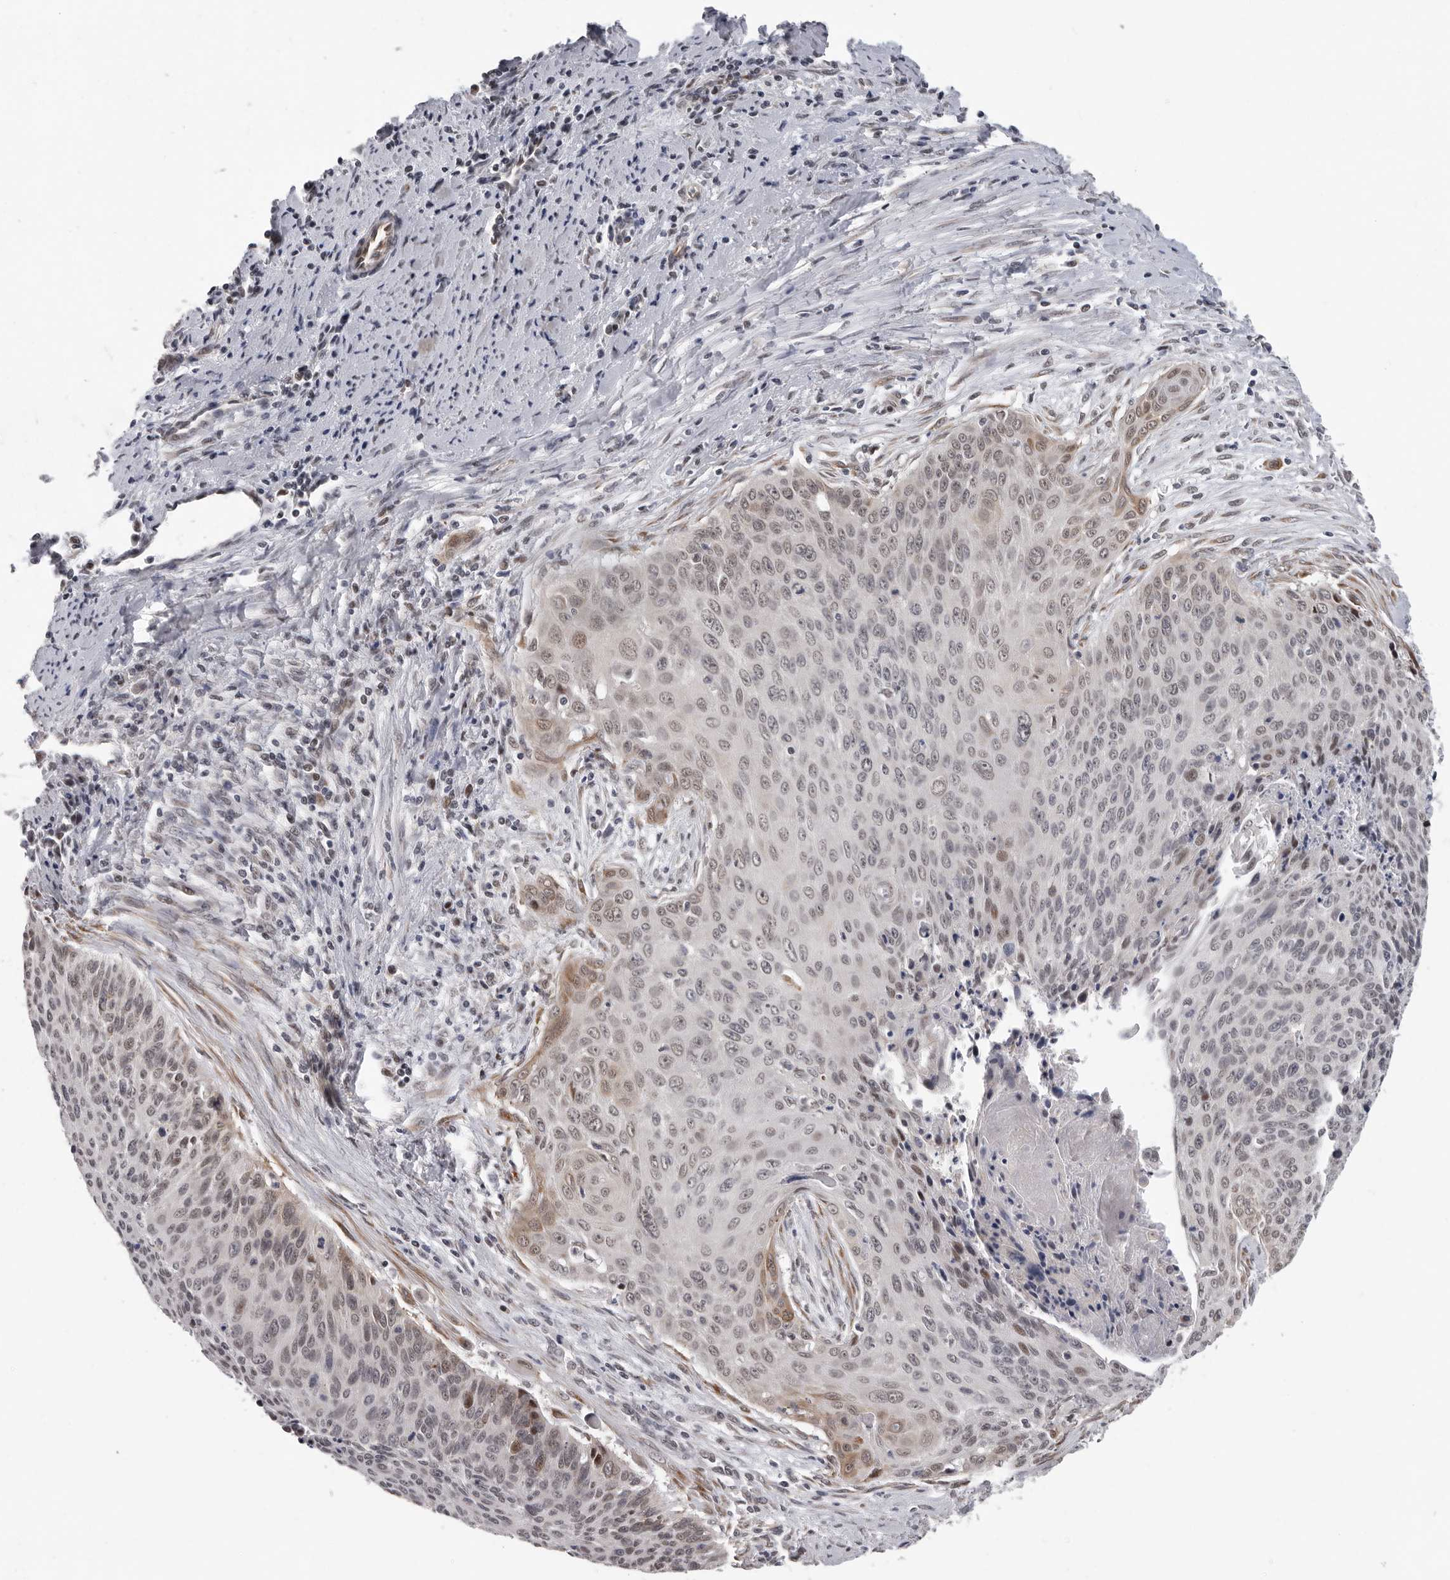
{"staining": {"intensity": "weak", "quantity": "25%-75%", "location": "cytoplasmic/membranous"}, "tissue": "cervical cancer", "cell_type": "Tumor cells", "image_type": "cancer", "snomed": [{"axis": "morphology", "description": "Squamous cell carcinoma, NOS"}, {"axis": "topography", "description": "Cervix"}], "caption": "A high-resolution image shows IHC staining of cervical cancer (squamous cell carcinoma), which demonstrates weak cytoplasmic/membranous expression in approximately 25%-75% of tumor cells. Nuclei are stained in blue.", "gene": "RALGPS2", "patient": {"sex": "female", "age": 55}}